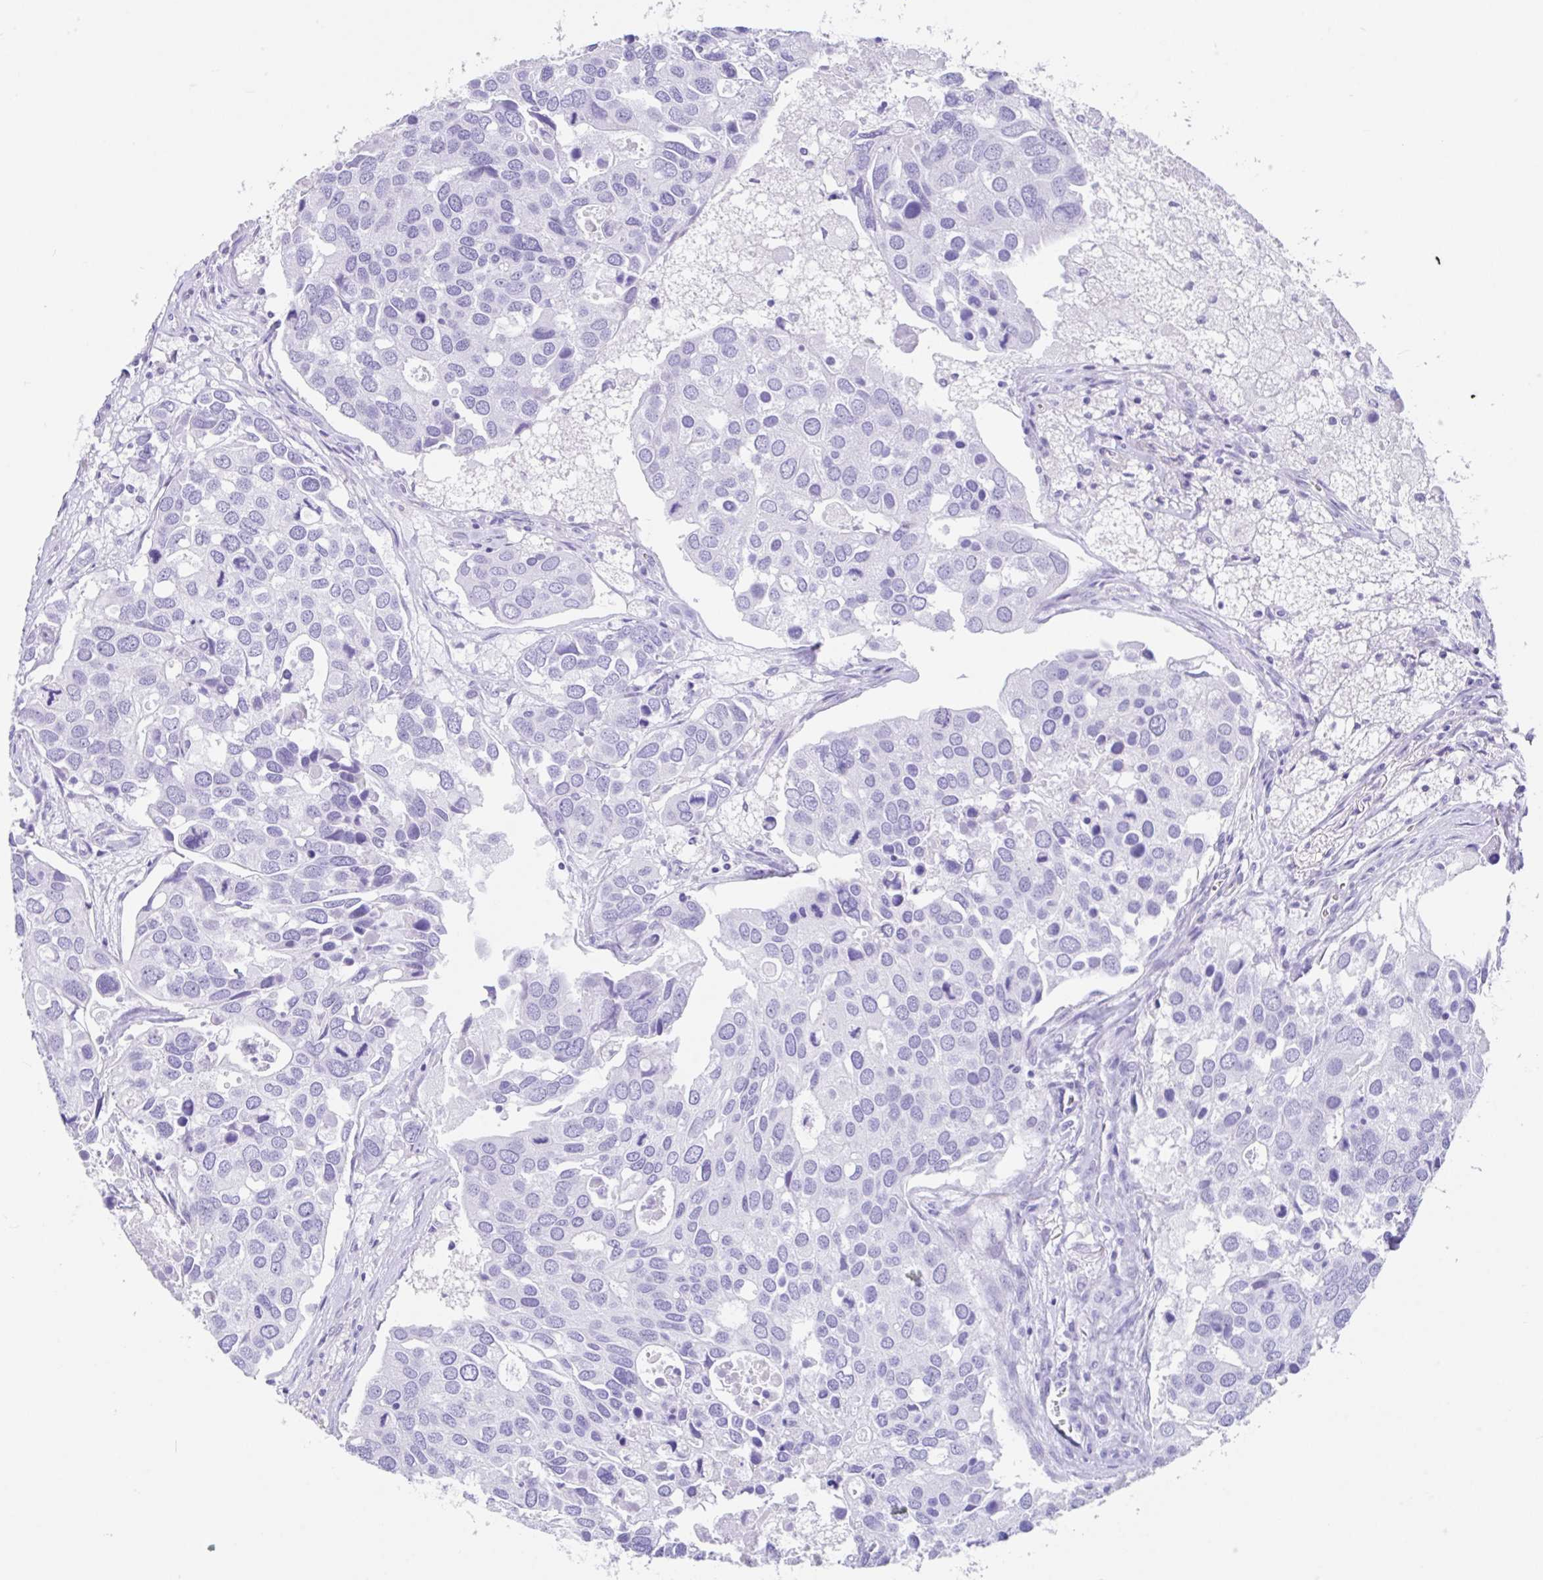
{"staining": {"intensity": "negative", "quantity": "none", "location": "none"}, "tissue": "breast cancer", "cell_type": "Tumor cells", "image_type": "cancer", "snomed": [{"axis": "morphology", "description": "Duct carcinoma"}, {"axis": "topography", "description": "Breast"}], "caption": "Immunohistochemistry histopathology image of neoplastic tissue: human breast cancer (intraductal carcinoma) stained with DAB displays no significant protein expression in tumor cells. (IHC, brightfield microscopy, high magnification).", "gene": "FAM107A", "patient": {"sex": "female", "age": 83}}